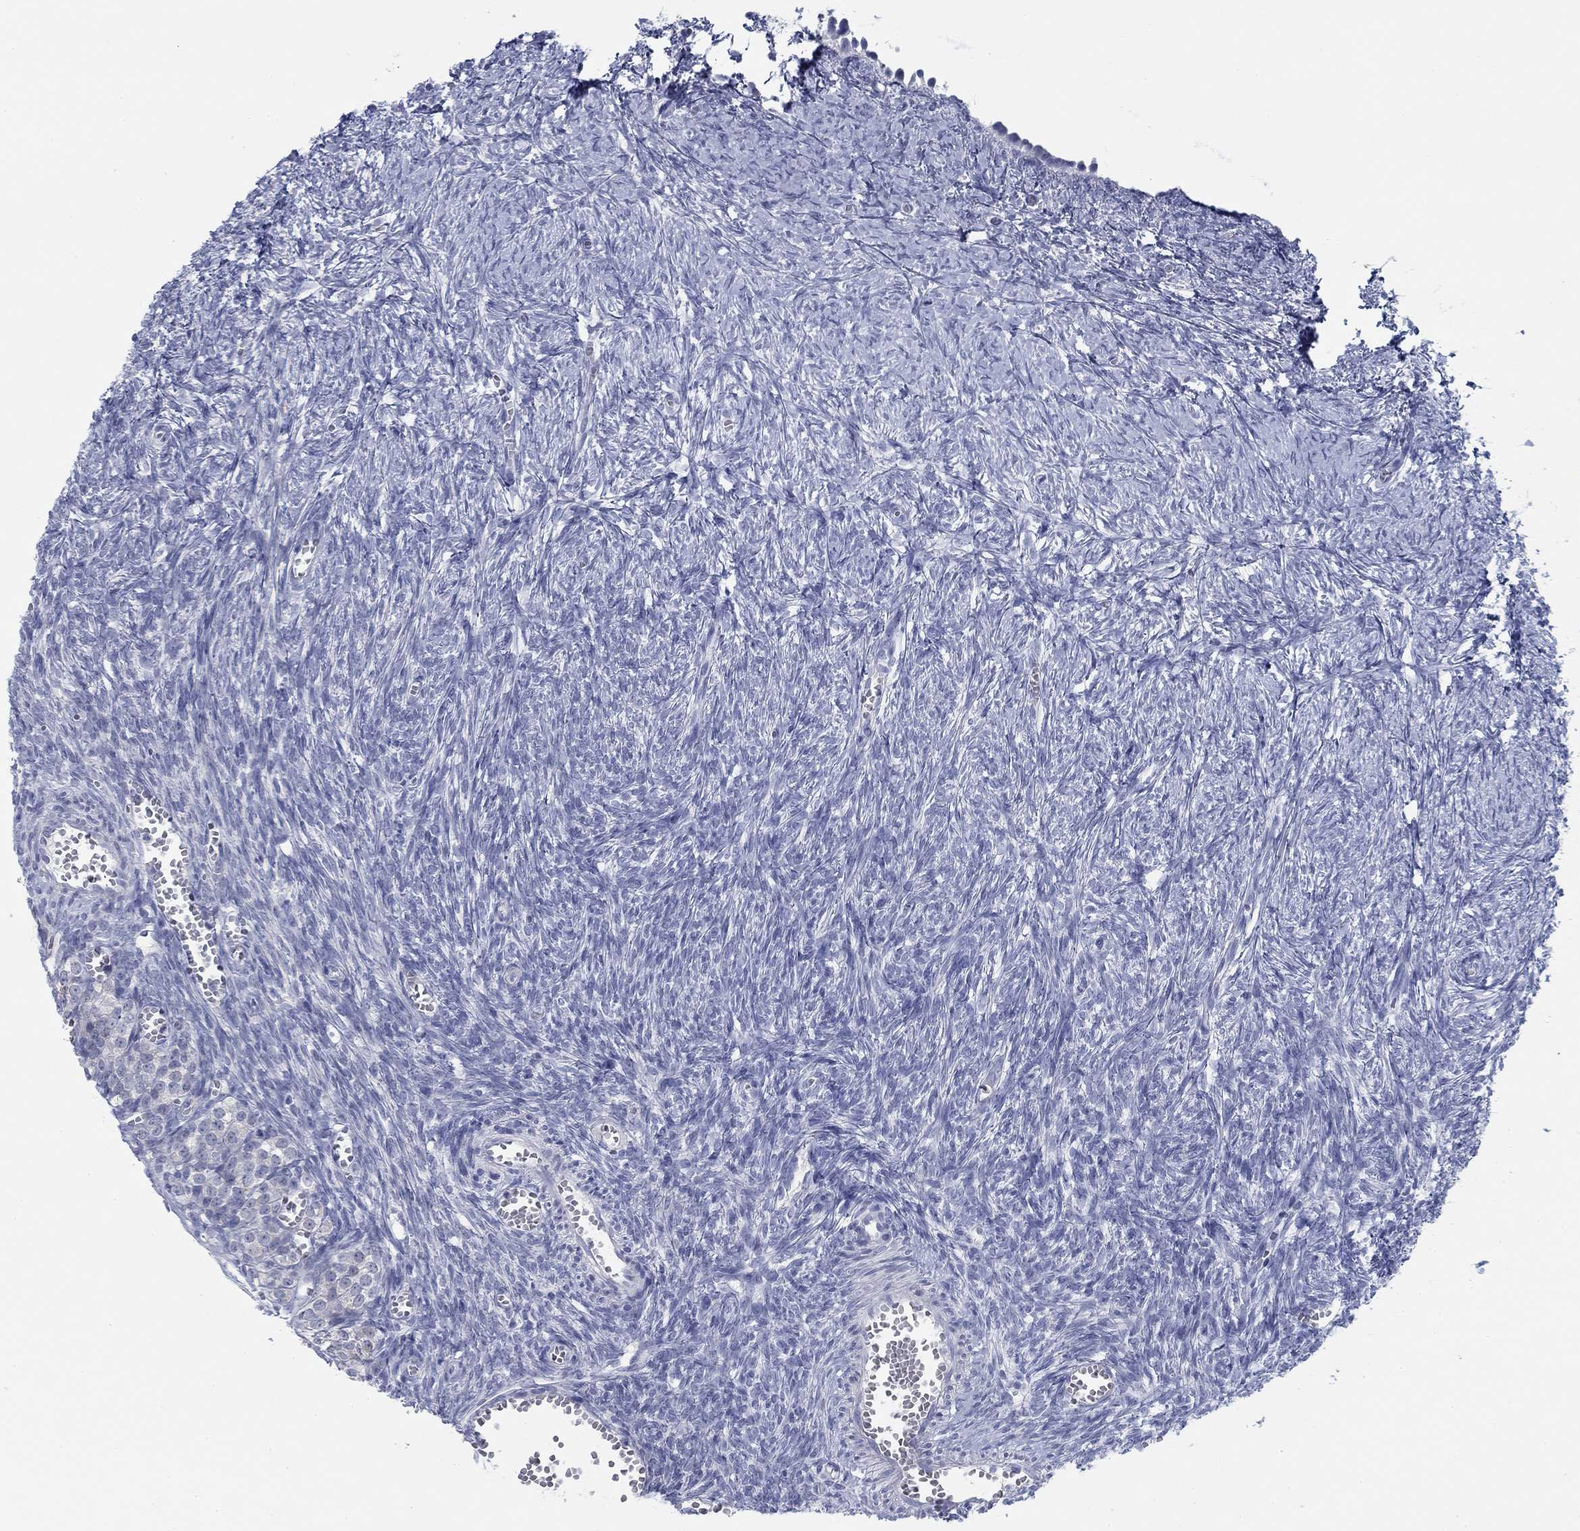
{"staining": {"intensity": "negative", "quantity": "none", "location": "none"}, "tissue": "ovary", "cell_type": "Follicle cells", "image_type": "normal", "snomed": [{"axis": "morphology", "description": "Normal tissue, NOS"}, {"axis": "topography", "description": "Ovary"}], "caption": "High power microscopy photomicrograph of an immunohistochemistry image of benign ovary, revealing no significant staining in follicle cells.", "gene": "DNAL1", "patient": {"sex": "female", "age": 43}}